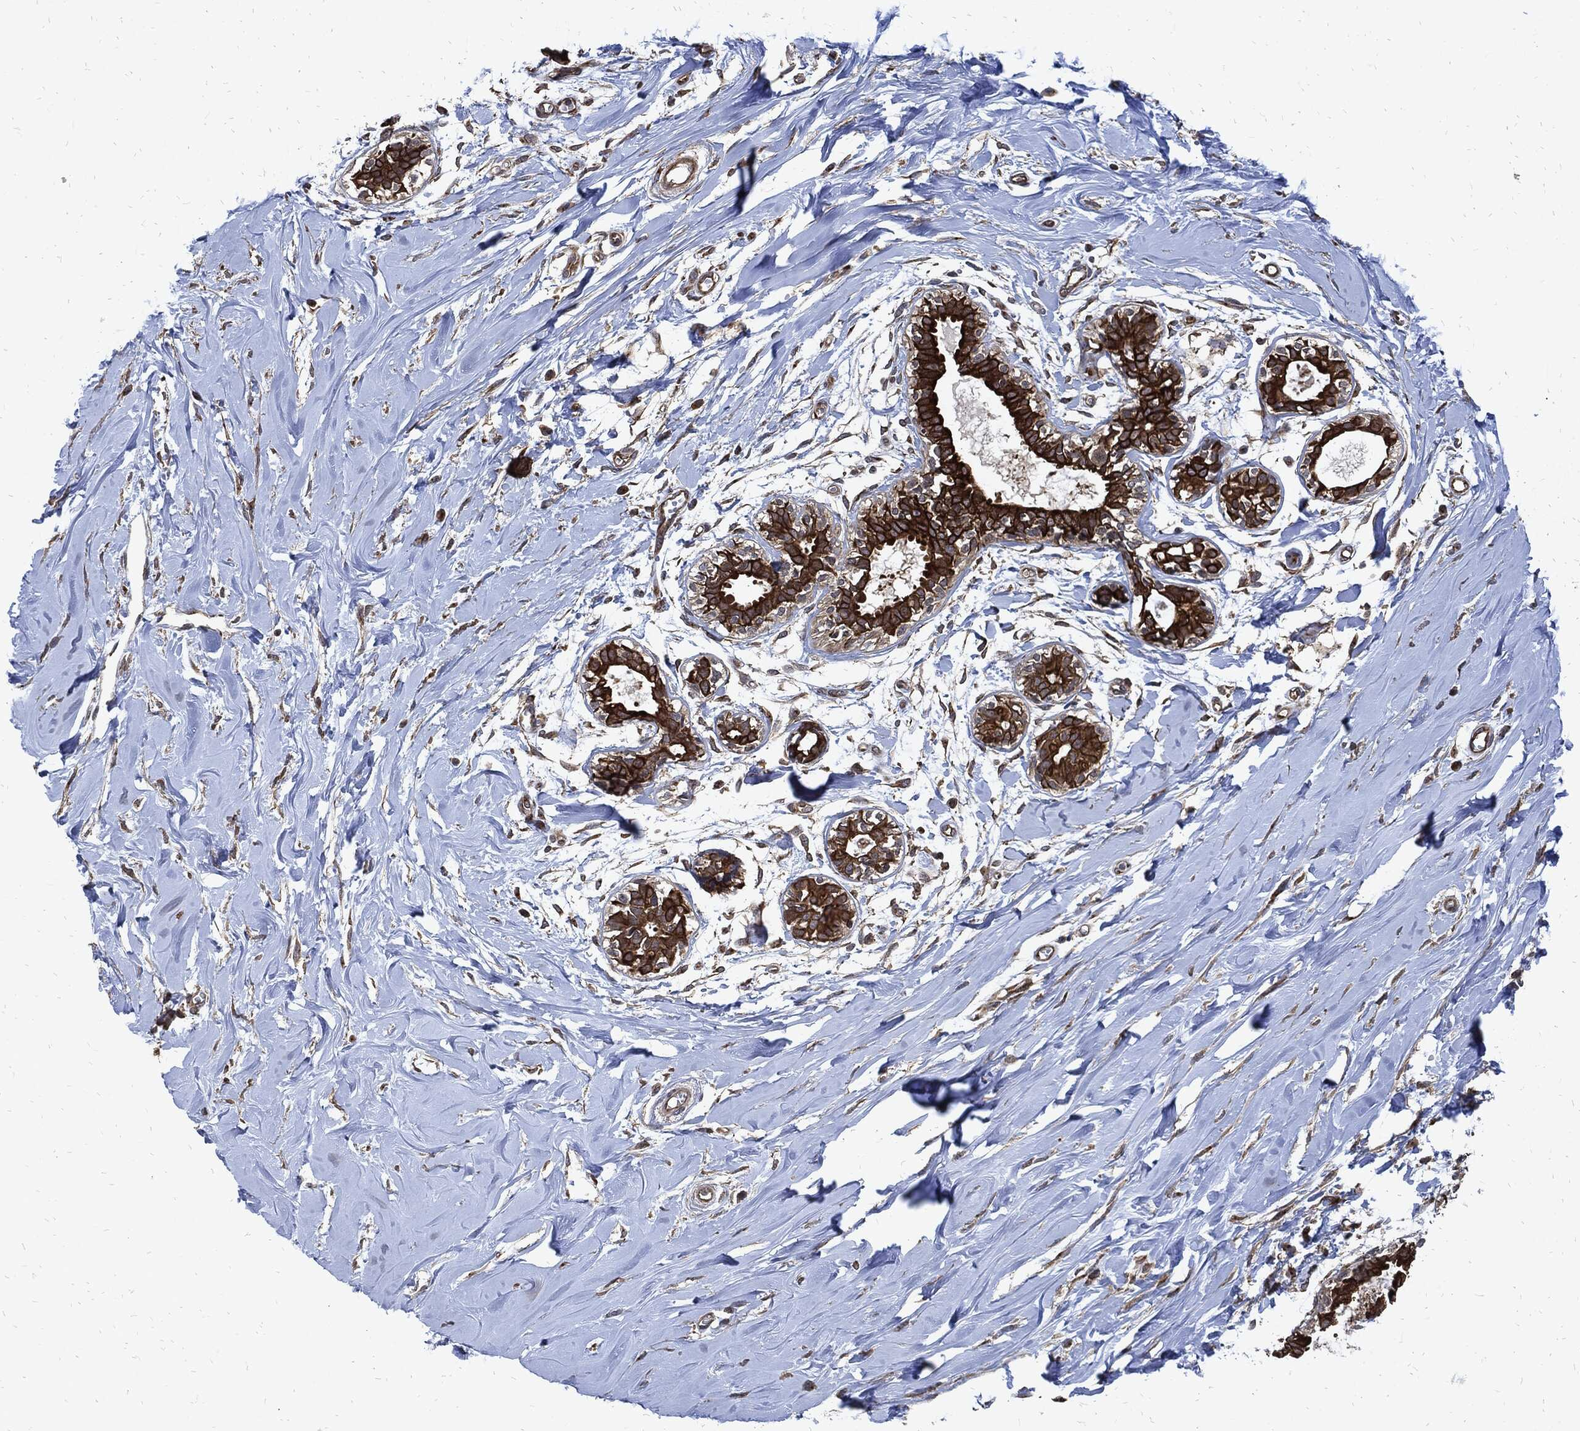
{"staining": {"intensity": "moderate", "quantity": "25%-75%", "location": "cytoplasmic/membranous"}, "tissue": "soft tissue", "cell_type": "Fibroblasts", "image_type": "normal", "snomed": [{"axis": "morphology", "description": "Normal tissue, NOS"}, {"axis": "topography", "description": "Breast"}], "caption": "Unremarkable soft tissue was stained to show a protein in brown. There is medium levels of moderate cytoplasmic/membranous expression in approximately 25%-75% of fibroblasts.", "gene": "DCTN1", "patient": {"sex": "female", "age": 49}}